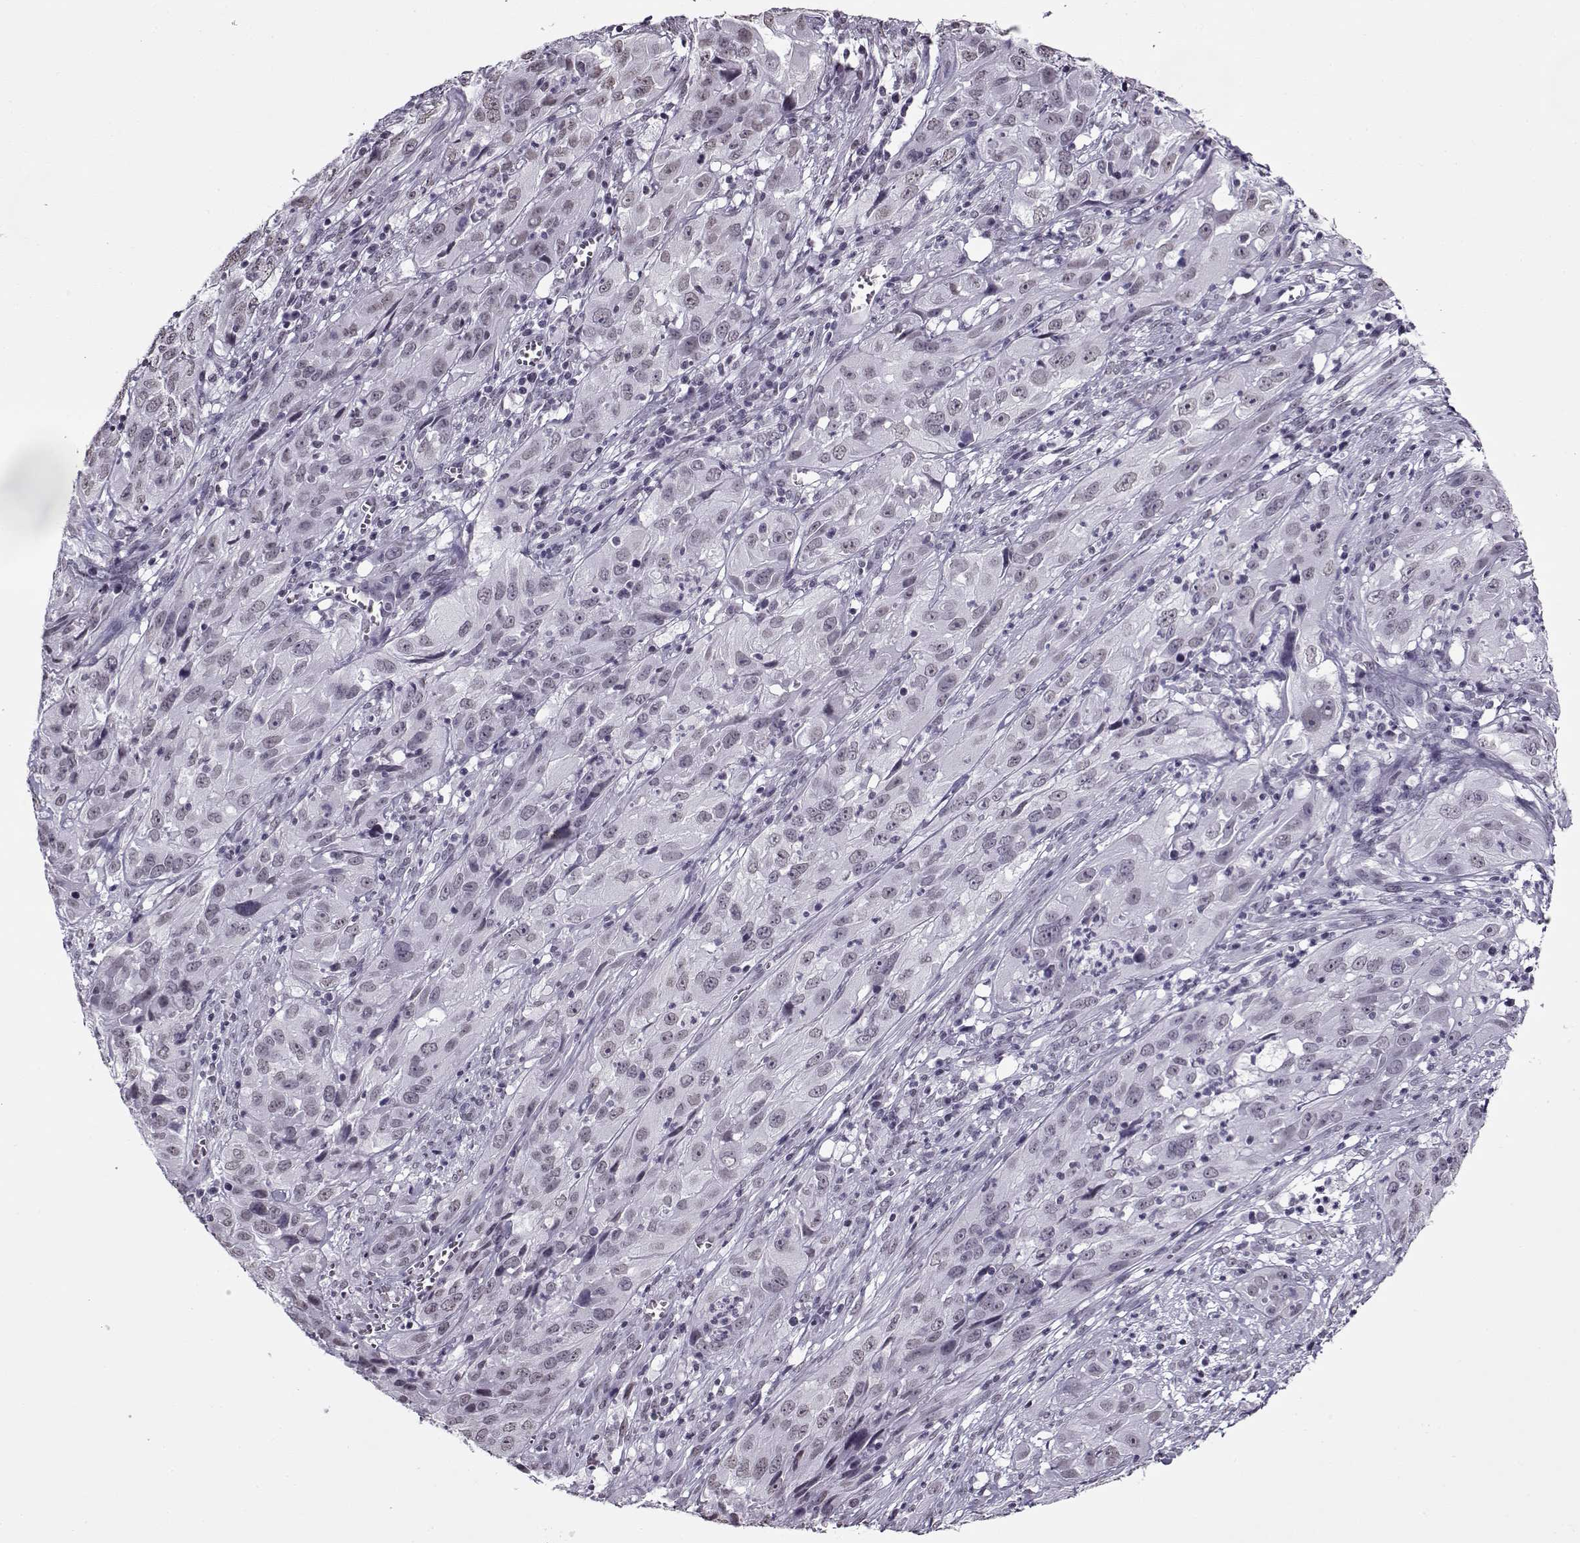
{"staining": {"intensity": "weak", "quantity": "<25%", "location": "nuclear"}, "tissue": "cervical cancer", "cell_type": "Tumor cells", "image_type": "cancer", "snomed": [{"axis": "morphology", "description": "Squamous cell carcinoma, NOS"}, {"axis": "topography", "description": "Cervix"}], "caption": "Tumor cells show no significant positivity in squamous cell carcinoma (cervical). Nuclei are stained in blue.", "gene": "PRMT8", "patient": {"sex": "female", "age": 32}}